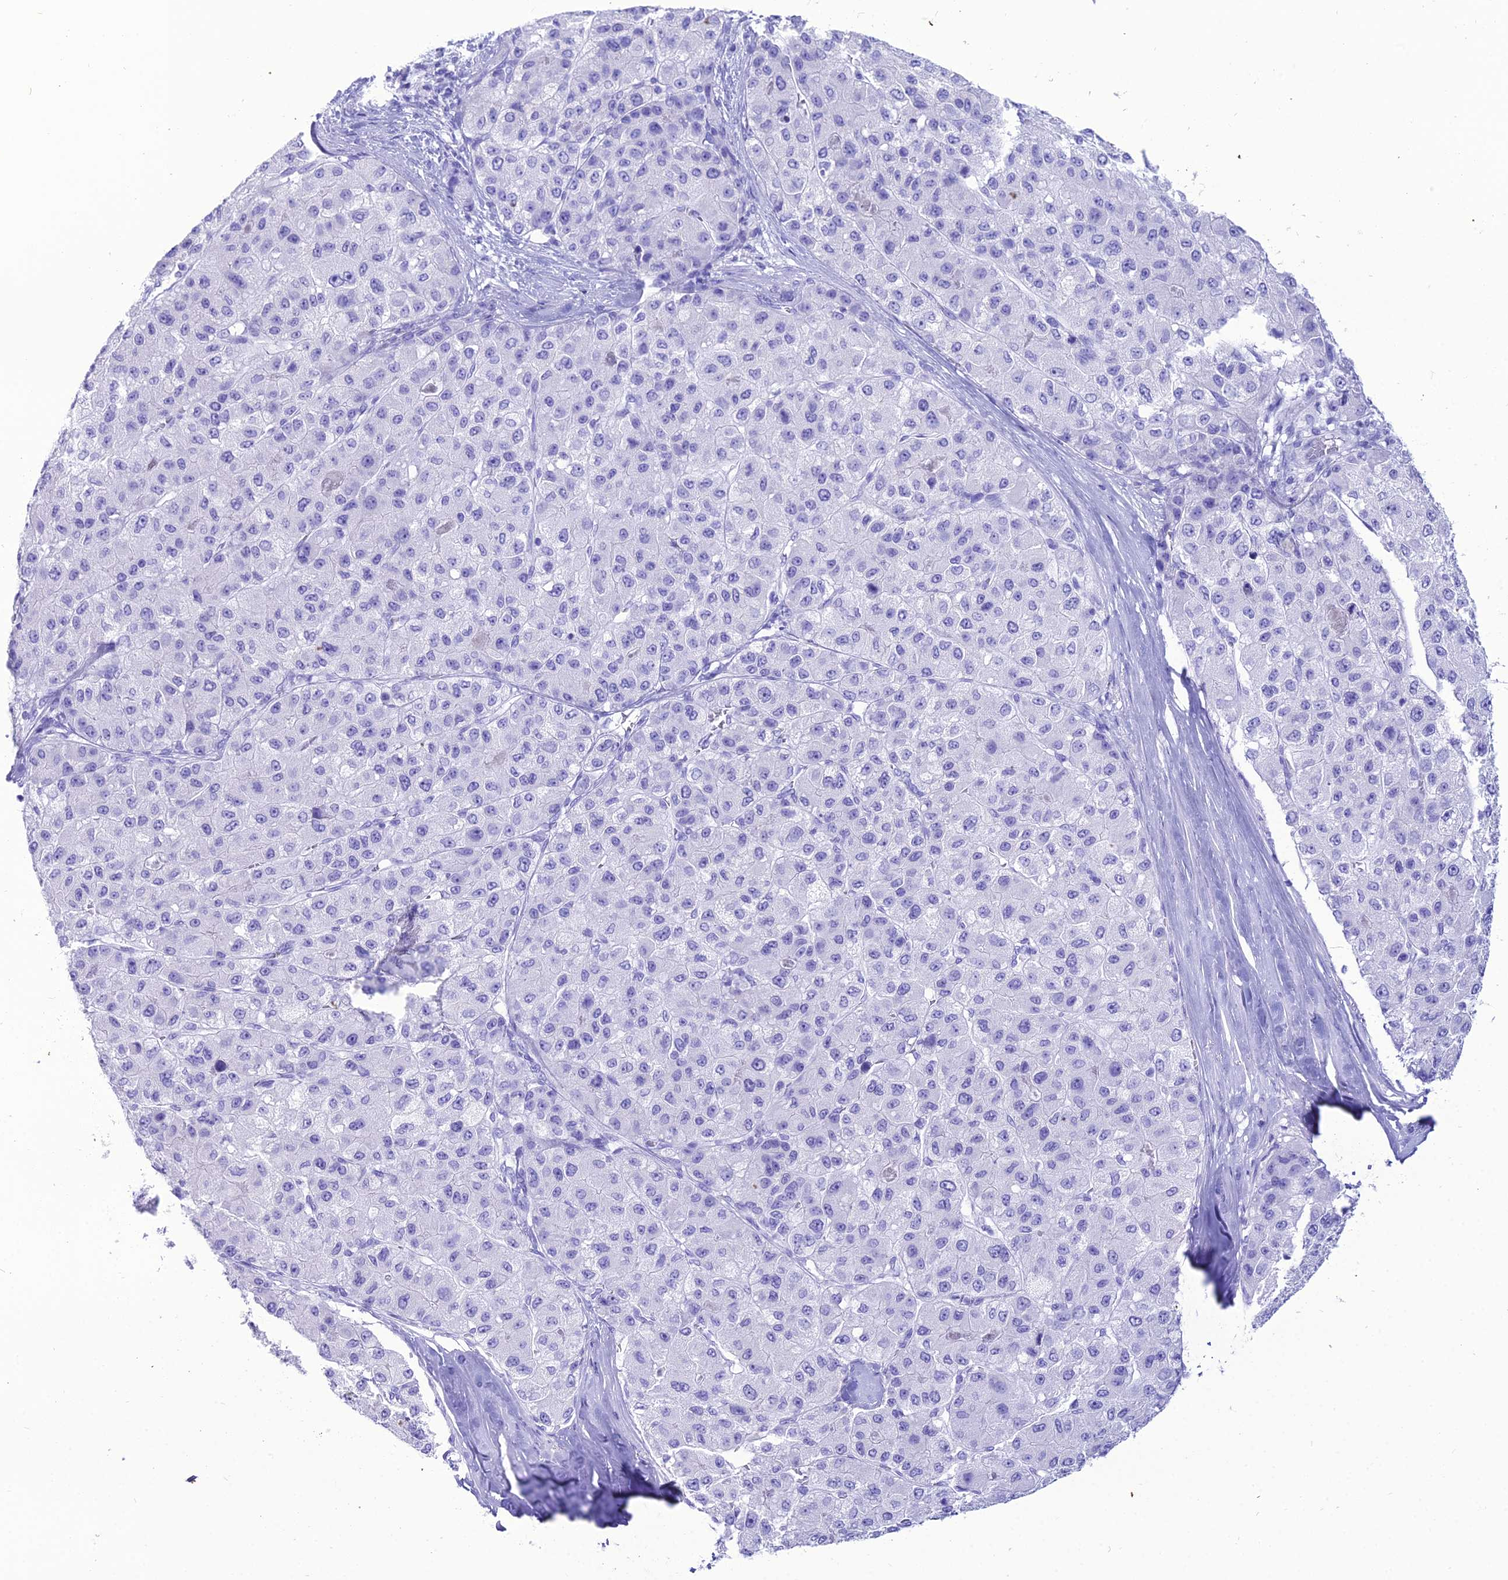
{"staining": {"intensity": "negative", "quantity": "none", "location": "none"}, "tissue": "liver cancer", "cell_type": "Tumor cells", "image_type": "cancer", "snomed": [{"axis": "morphology", "description": "Carcinoma, Hepatocellular, NOS"}, {"axis": "topography", "description": "Liver"}], "caption": "An IHC histopathology image of liver cancer is shown. There is no staining in tumor cells of liver cancer. (Immunohistochemistry (ihc), brightfield microscopy, high magnification).", "gene": "PNMA5", "patient": {"sex": "male", "age": 80}}